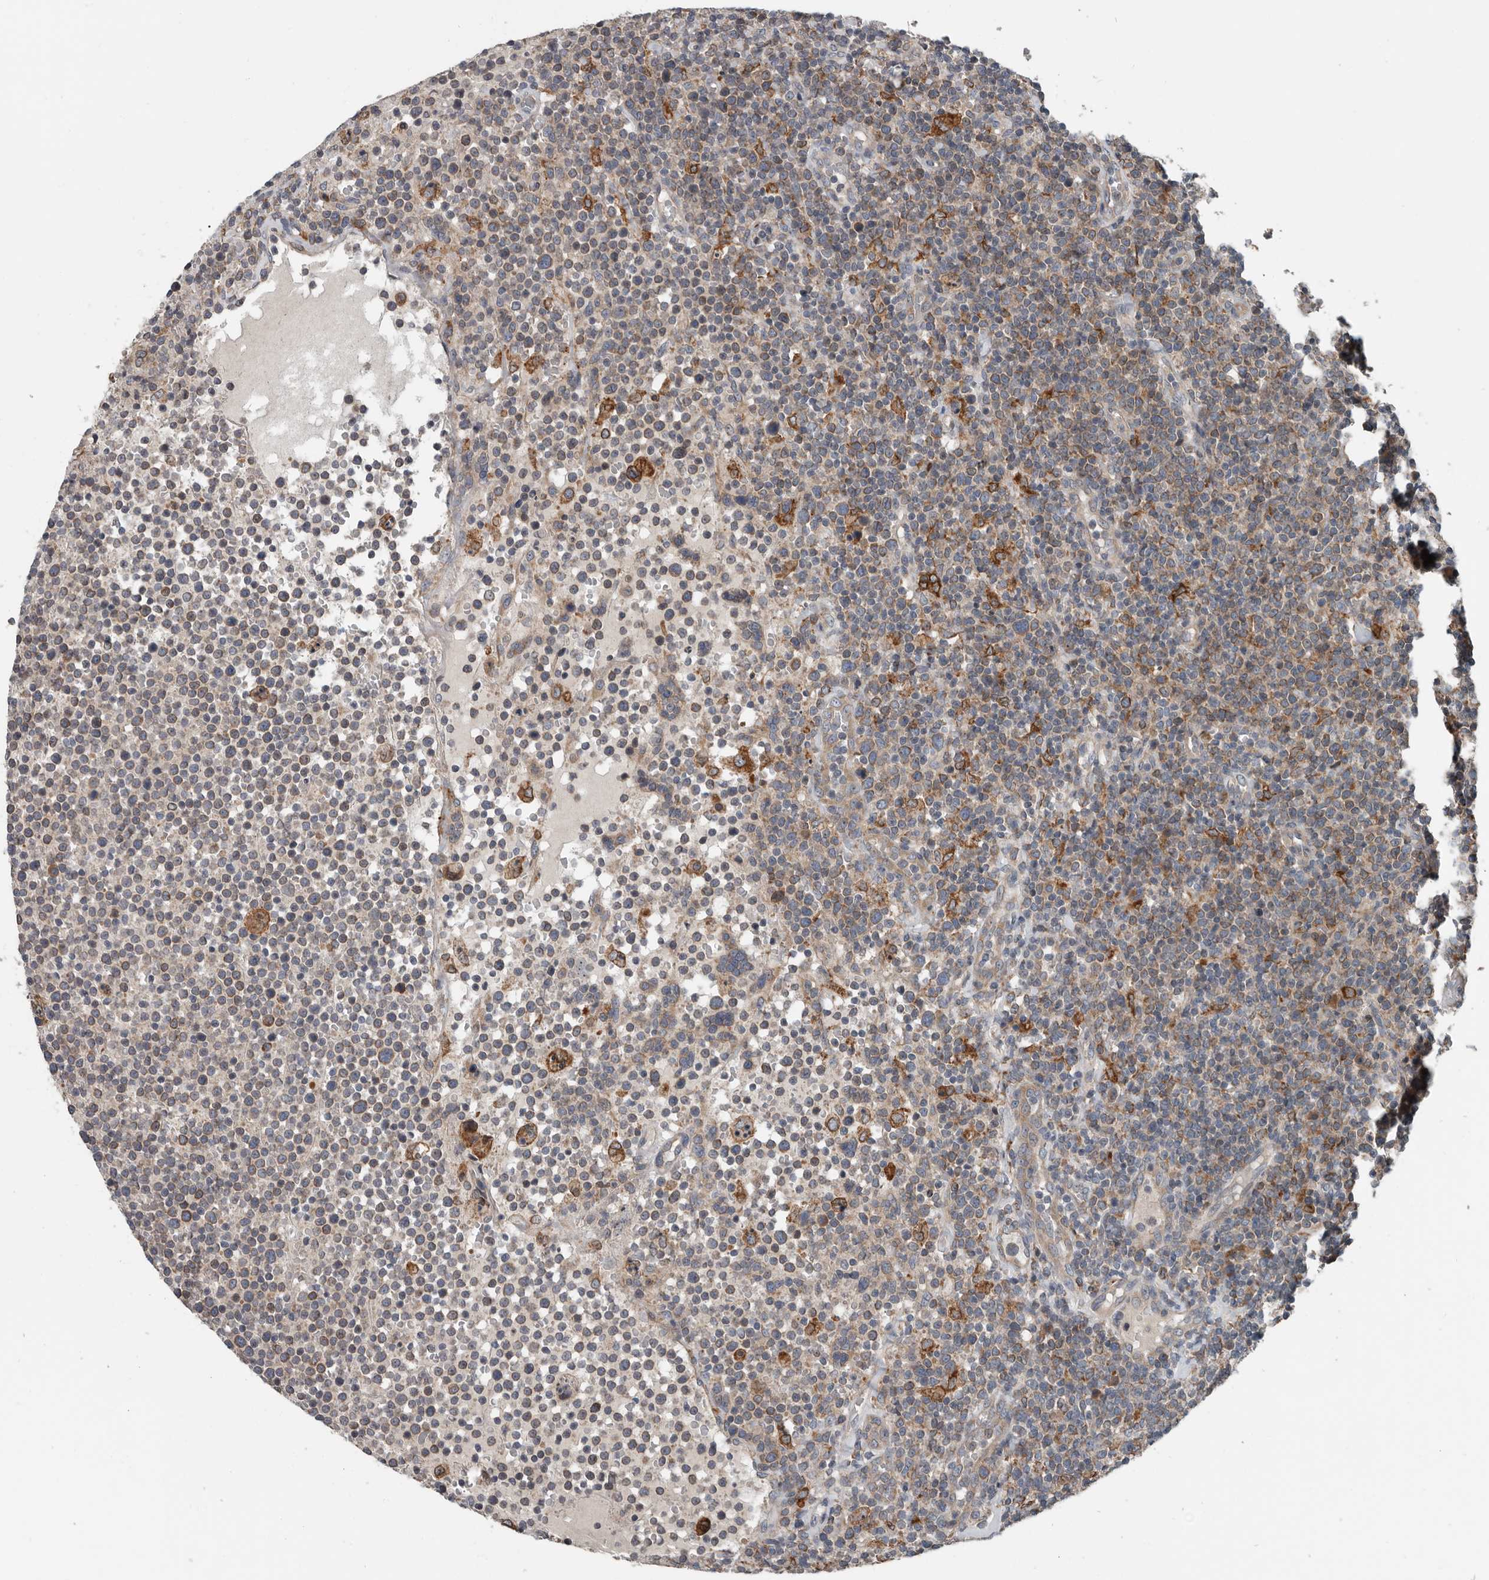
{"staining": {"intensity": "weak", "quantity": "25%-75%", "location": "cytoplasmic/membranous"}, "tissue": "lymphoma", "cell_type": "Tumor cells", "image_type": "cancer", "snomed": [{"axis": "morphology", "description": "Malignant lymphoma, non-Hodgkin's type, High grade"}, {"axis": "topography", "description": "Lymph node"}], "caption": "Protein expression analysis of lymphoma reveals weak cytoplasmic/membranous staining in approximately 25%-75% of tumor cells.", "gene": "TMEM199", "patient": {"sex": "male", "age": 61}}